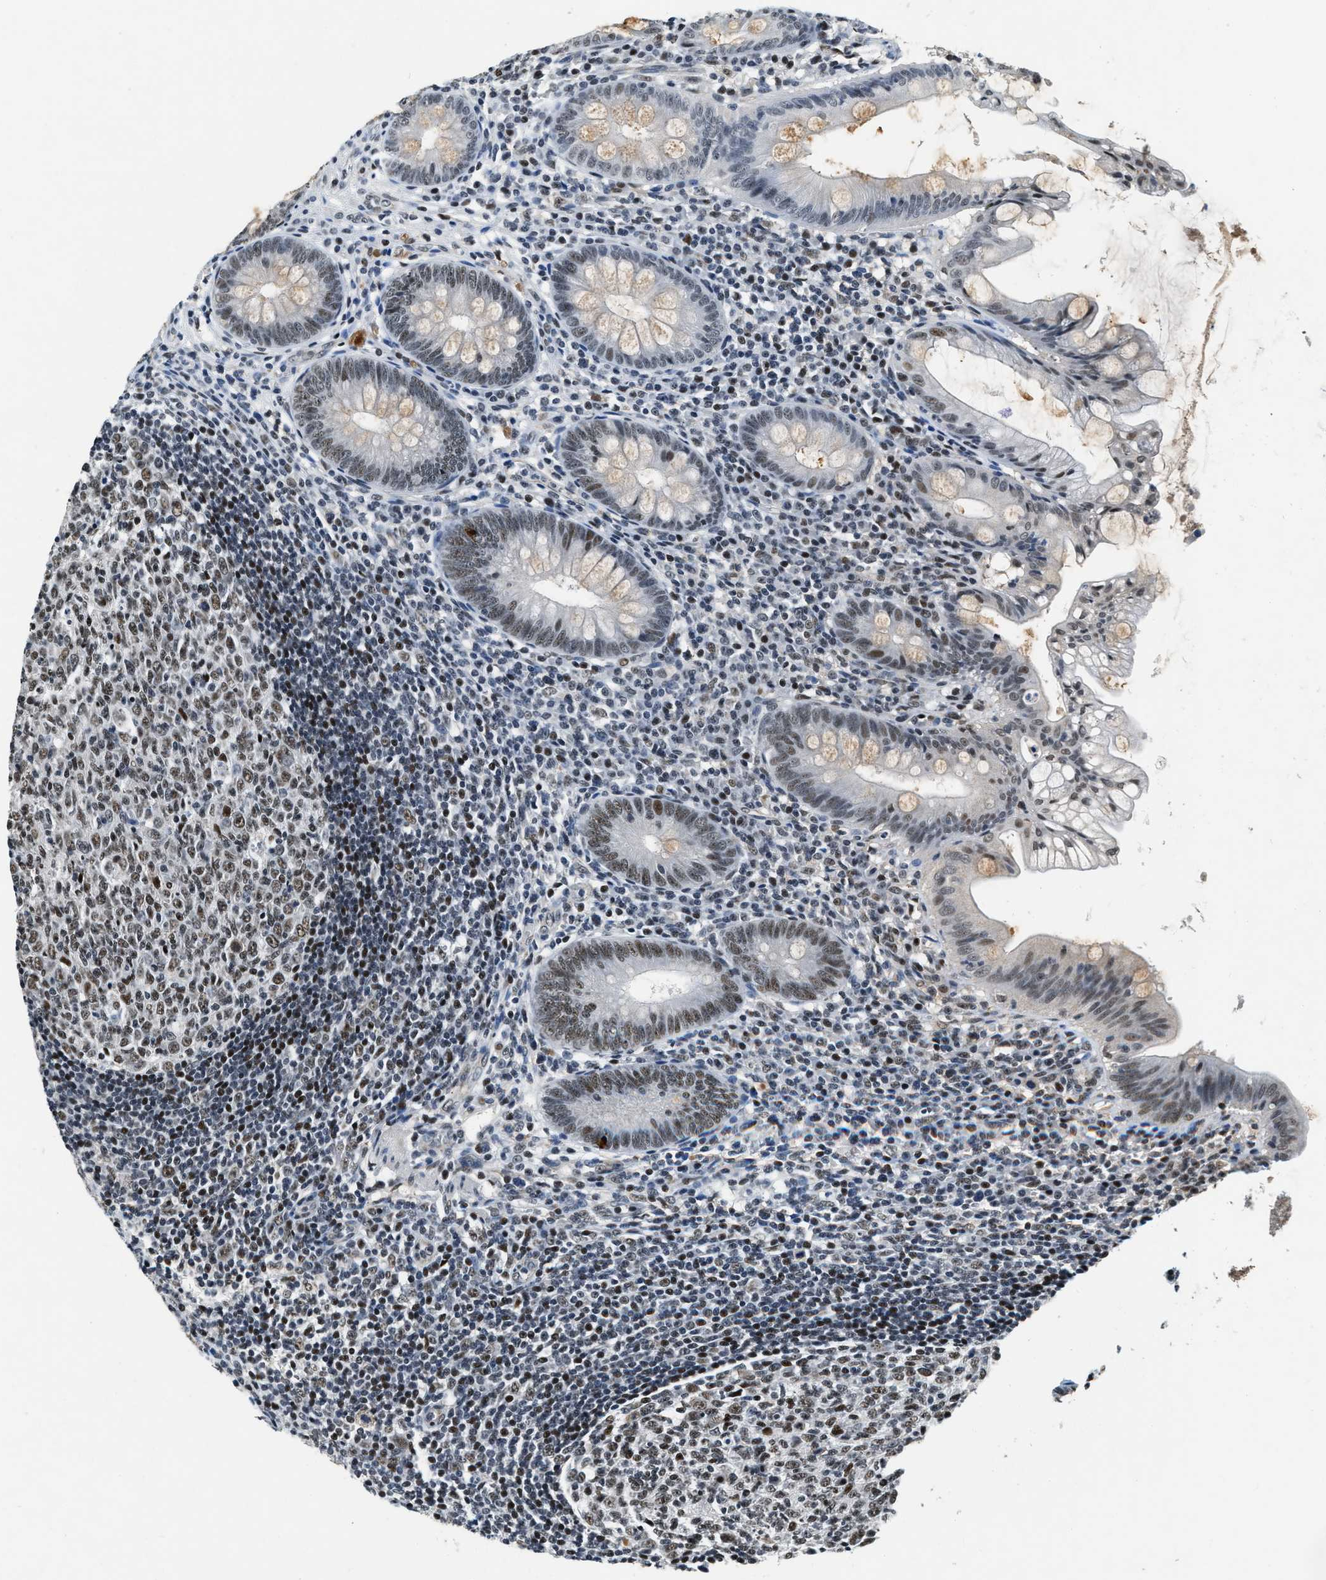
{"staining": {"intensity": "weak", "quantity": "25%-75%", "location": "nuclear"}, "tissue": "appendix", "cell_type": "Glandular cells", "image_type": "normal", "snomed": [{"axis": "morphology", "description": "Normal tissue, NOS"}, {"axis": "topography", "description": "Appendix"}], "caption": "About 25%-75% of glandular cells in normal human appendix display weak nuclear protein staining as visualized by brown immunohistochemical staining.", "gene": "CCNE1", "patient": {"sex": "male", "age": 56}}